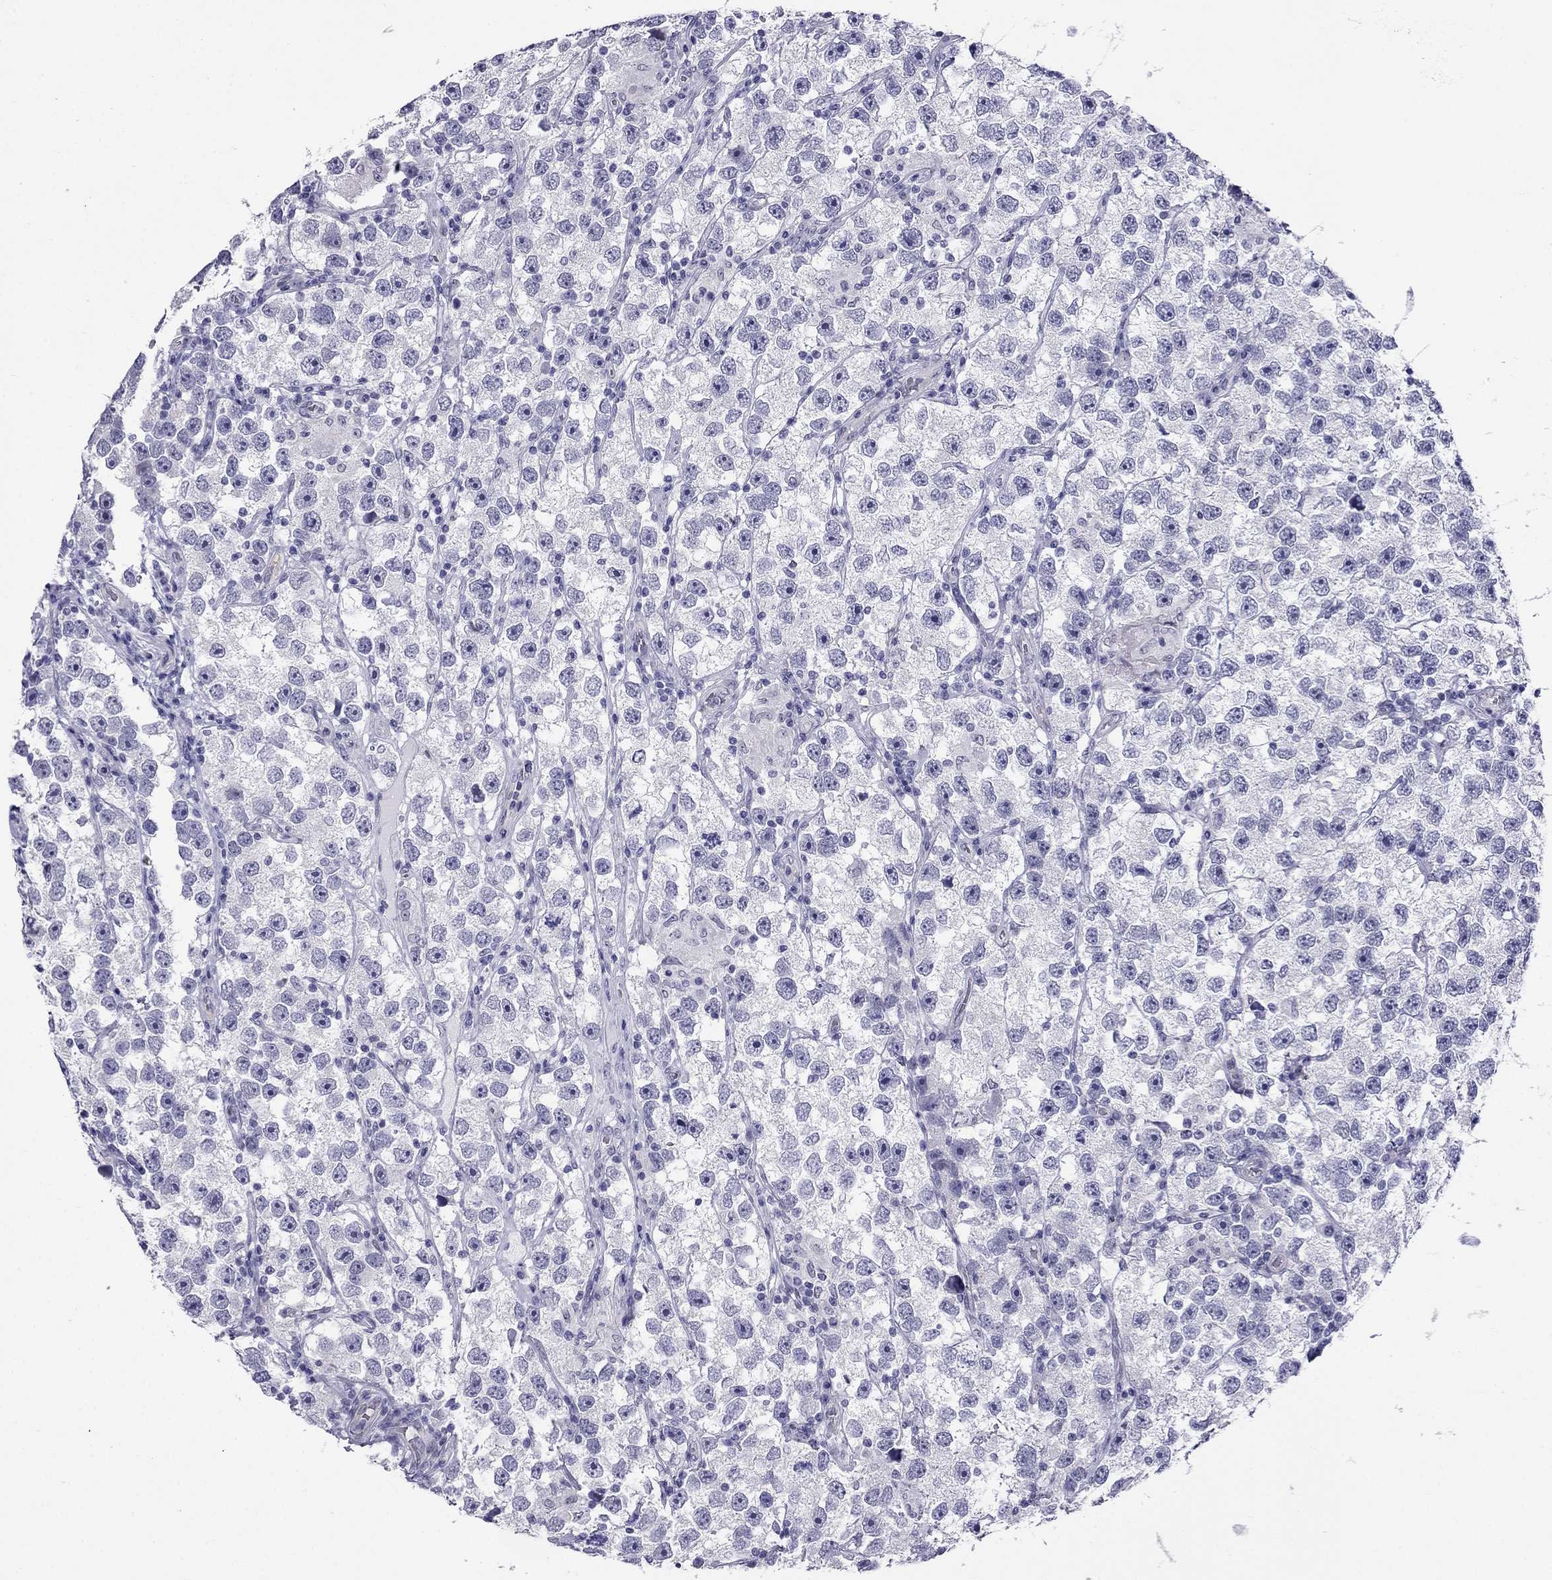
{"staining": {"intensity": "negative", "quantity": "none", "location": "none"}, "tissue": "testis cancer", "cell_type": "Tumor cells", "image_type": "cancer", "snomed": [{"axis": "morphology", "description": "Seminoma, NOS"}, {"axis": "topography", "description": "Testis"}], "caption": "This photomicrograph is of testis seminoma stained with immunohistochemistry to label a protein in brown with the nuclei are counter-stained blue. There is no expression in tumor cells.", "gene": "CROCC2", "patient": {"sex": "male", "age": 26}}